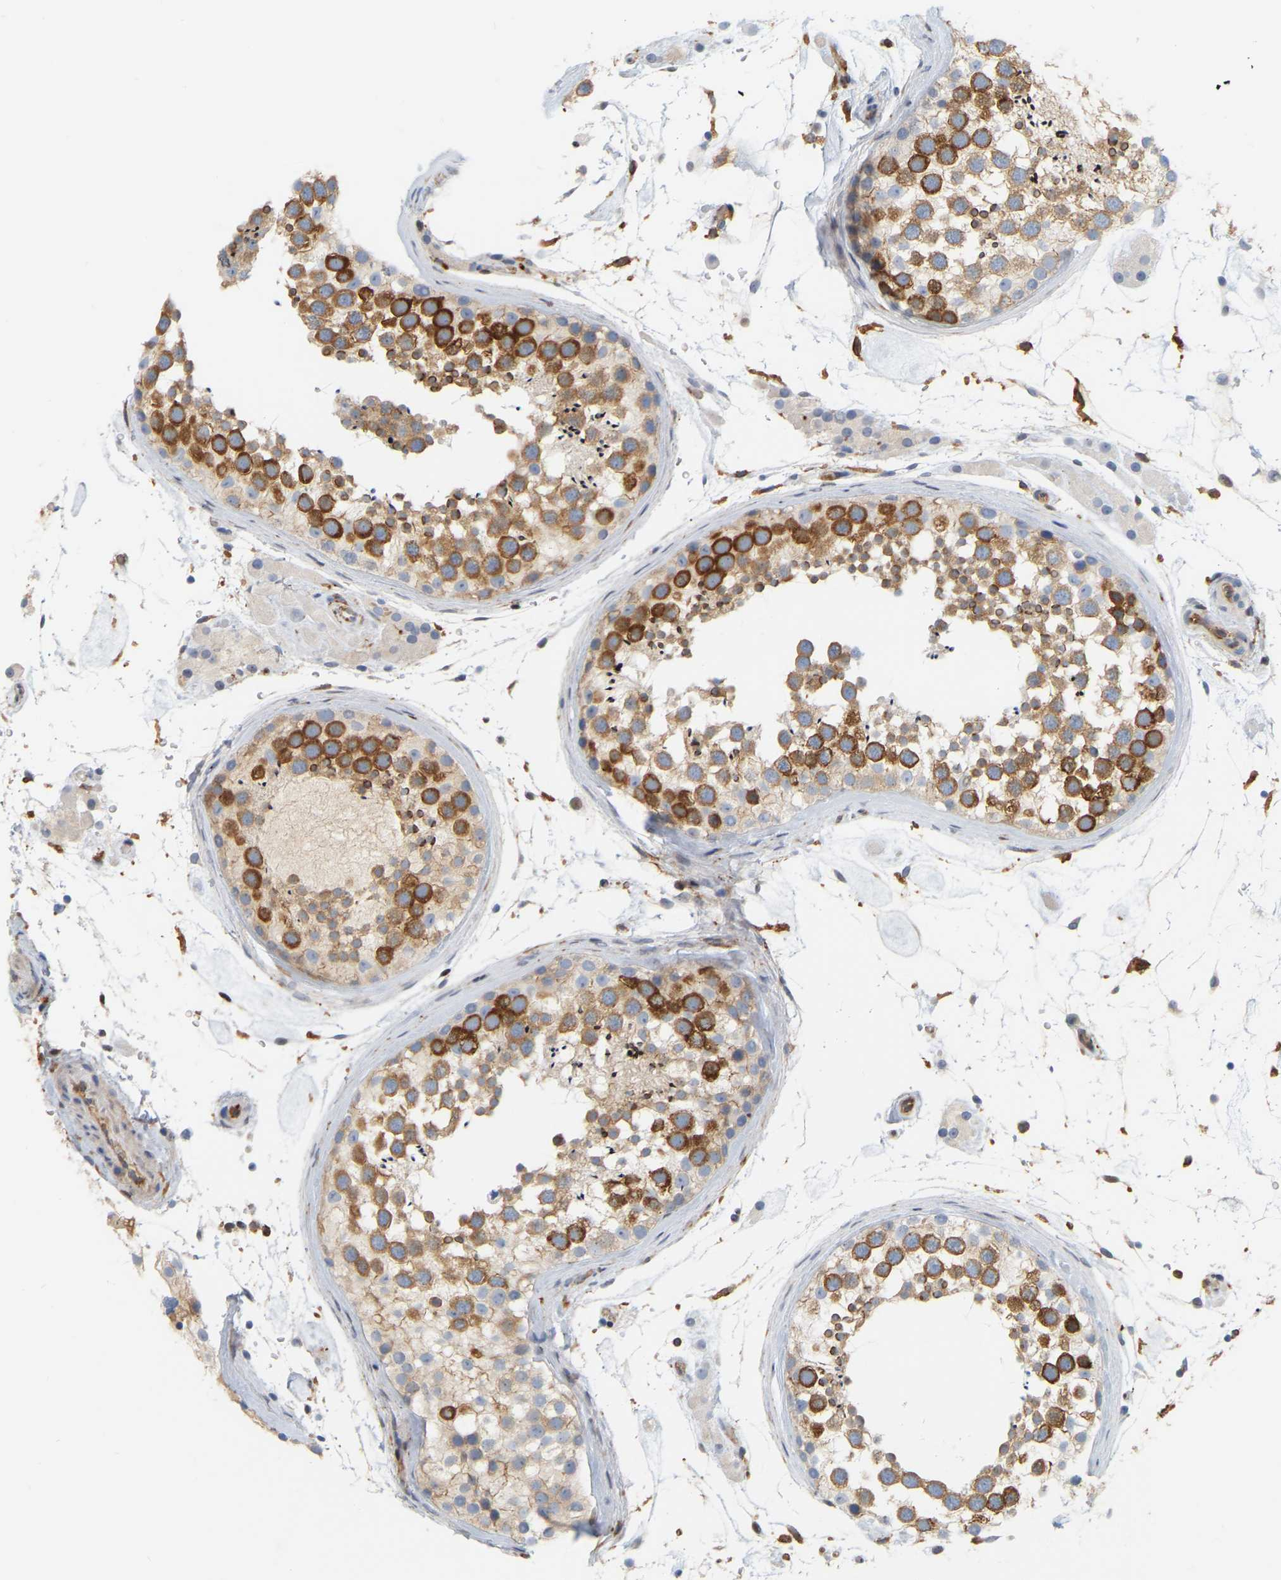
{"staining": {"intensity": "moderate", "quantity": "25%-75%", "location": "cytoplasmic/membranous"}, "tissue": "testis", "cell_type": "Cells in seminiferous ducts", "image_type": "normal", "snomed": [{"axis": "morphology", "description": "Normal tissue, NOS"}, {"axis": "topography", "description": "Testis"}], "caption": "Immunohistochemistry (IHC) photomicrograph of benign testis: testis stained using immunohistochemistry exhibits medium levels of moderate protein expression localized specifically in the cytoplasmic/membranous of cells in seminiferous ducts, appearing as a cytoplasmic/membranous brown color.", "gene": "RAPH1", "patient": {"sex": "male", "age": 46}}